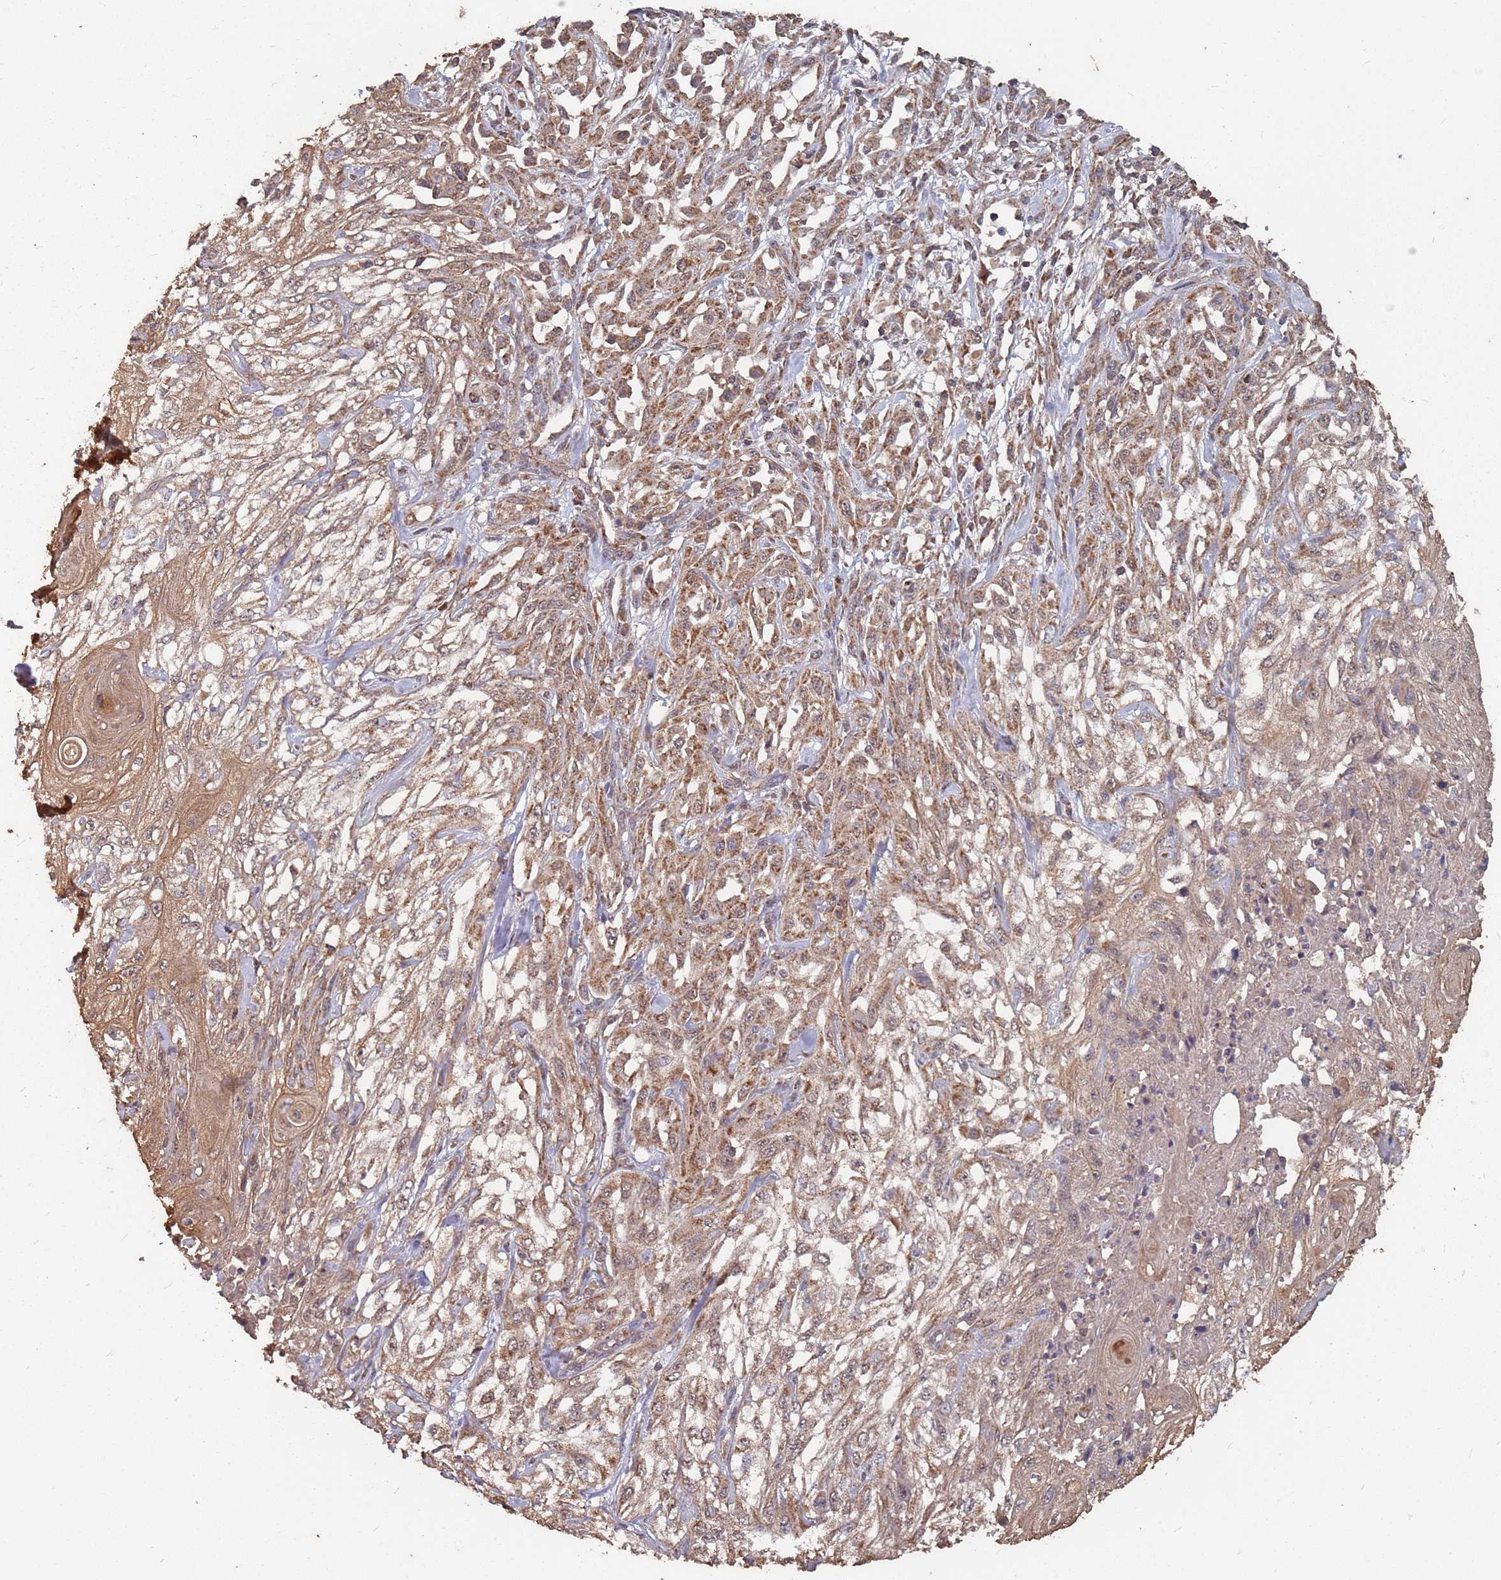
{"staining": {"intensity": "moderate", "quantity": ">75%", "location": "cytoplasmic/membranous"}, "tissue": "skin cancer", "cell_type": "Tumor cells", "image_type": "cancer", "snomed": [{"axis": "morphology", "description": "Squamous cell carcinoma, NOS"}, {"axis": "morphology", "description": "Squamous cell carcinoma, metastatic, NOS"}, {"axis": "topography", "description": "Skin"}, {"axis": "topography", "description": "Lymph node"}], "caption": "High-magnification brightfield microscopy of skin cancer stained with DAB (brown) and counterstained with hematoxylin (blue). tumor cells exhibit moderate cytoplasmic/membranous staining is seen in approximately>75% of cells.", "gene": "PRORP", "patient": {"sex": "male", "age": 75}}